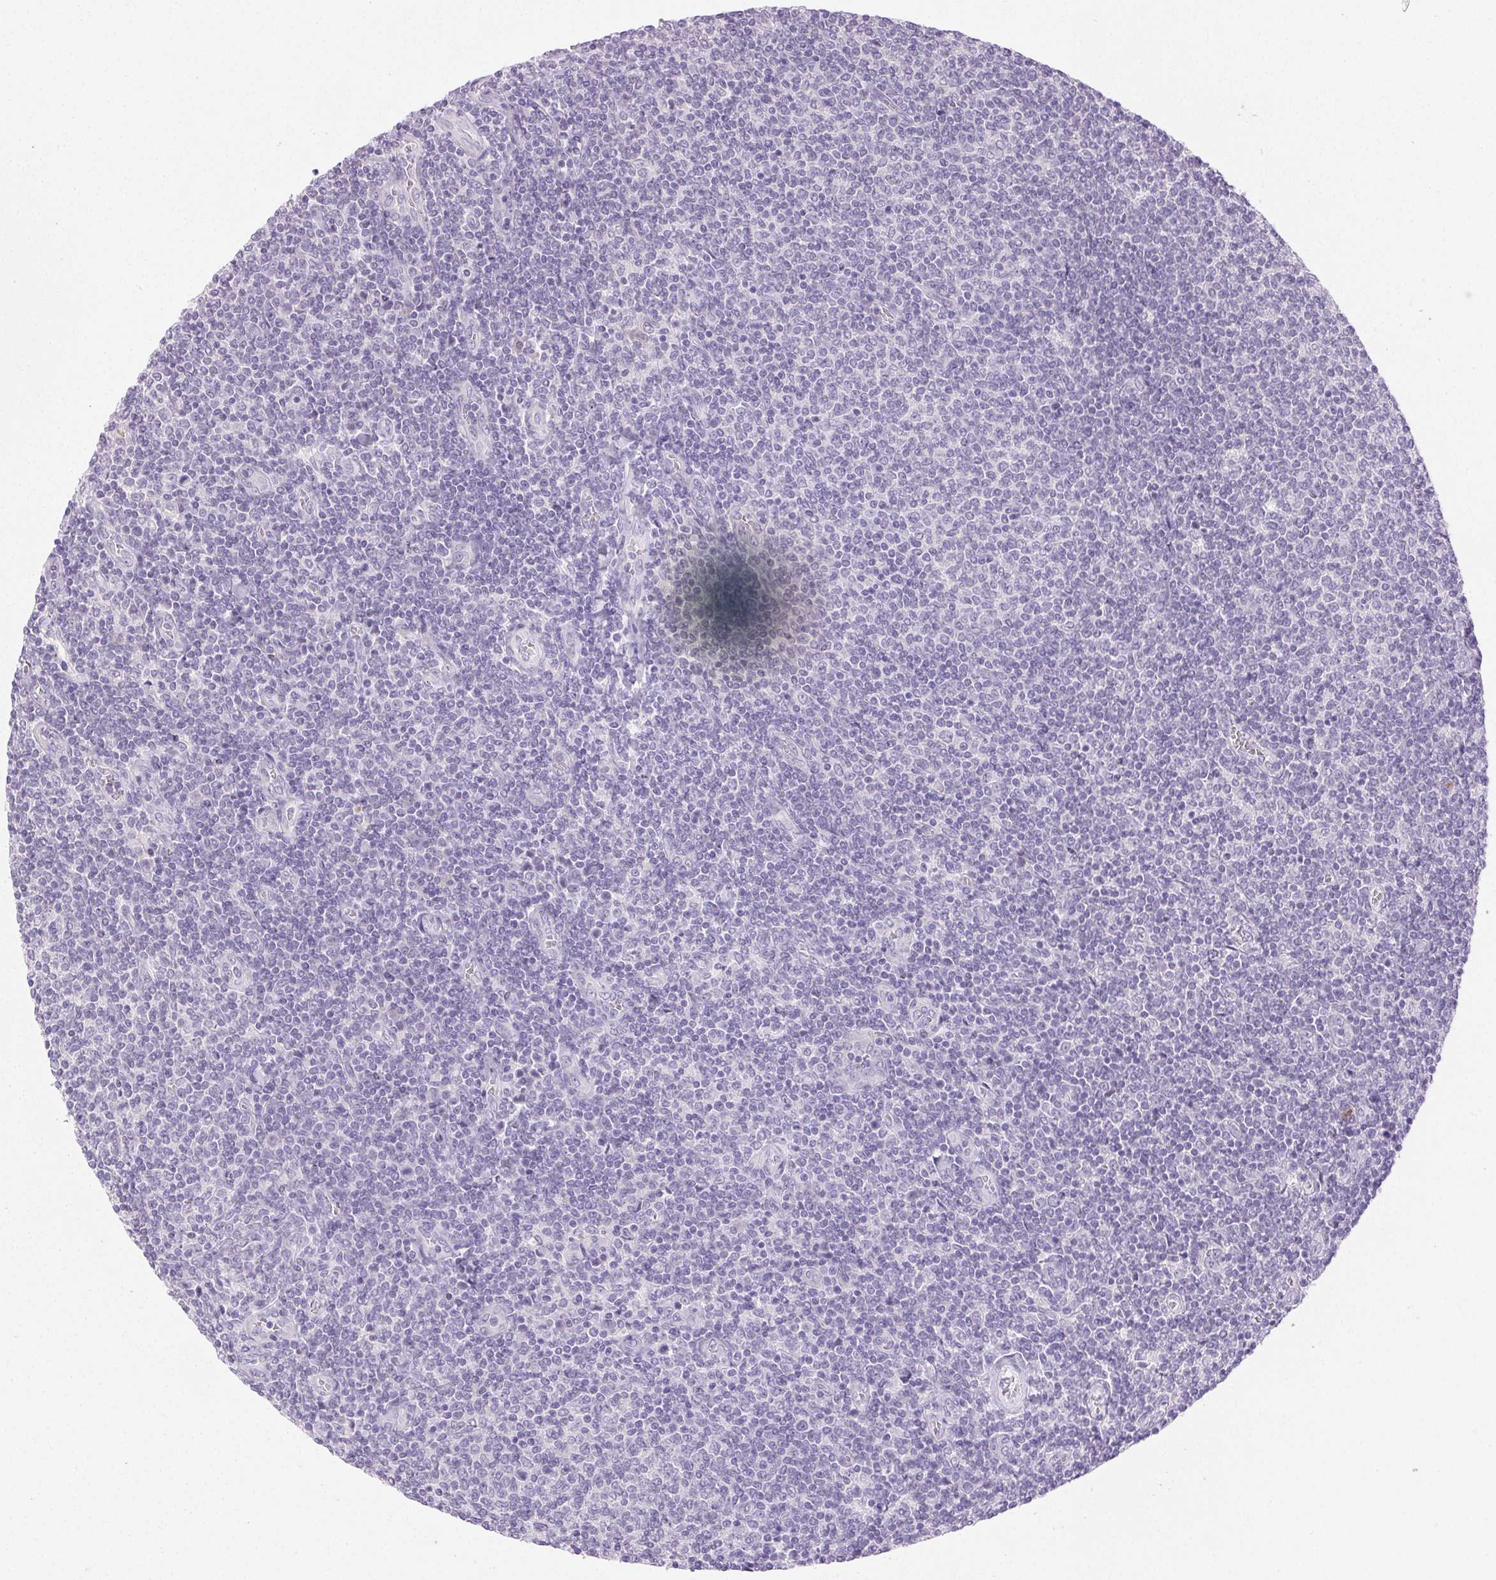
{"staining": {"intensity": "negative", "quantity": "none", "location": "none"}, "tissue": "lymphoma", "cell_type": "Tumor cells", "image_type": "cancer", "snomed": [{"axis": "morphology", "description": "Malignant lymphoma, non-Hodgkin's type, Low grade"}, {"axis": "topography", "description": "Lymph node"}], "caption": "This histopathology image is of lymphoma stained with IHC to label a protein in brown with the nuclei are counter-stained blue. There is no expression in tumor cells.", "gene": "EMX2", "patient": {"sex": "male", "age": 52}}